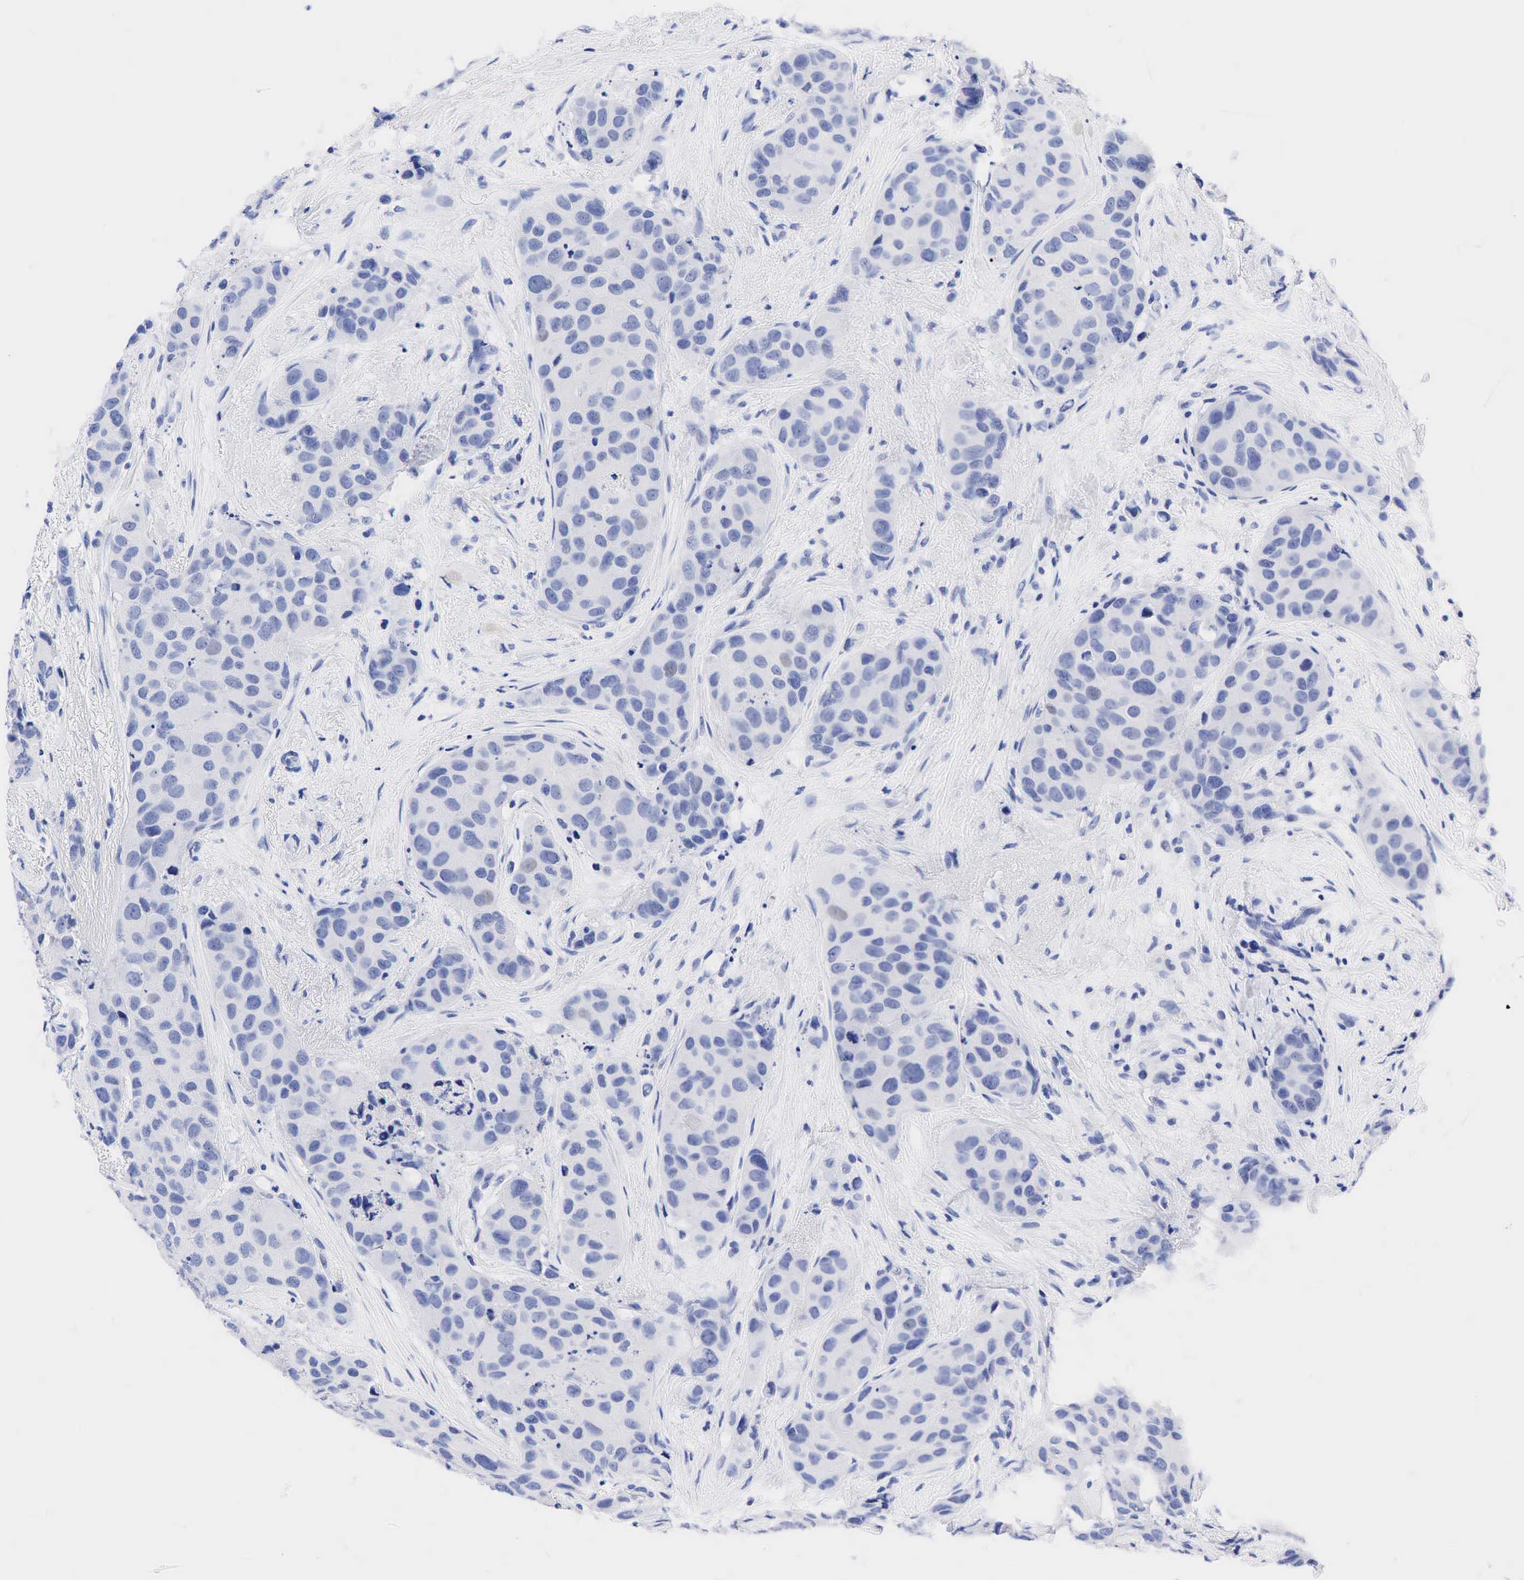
{"staining": {"intensity": "negative", "quantity": "none", "location": "none"}, "tissue": "breast cancer", "cell_type": "Tumor cells", "image_type": "cancer", "snomed": [{"axis": "morphology", "description": "Duct carcinoma"}, {"axis": "topography", "description": "Breast"}], "caption": "Image shows no significant protein expression in tumor cells of breast cancer. (Stains: DAB (3,3'-diaminobenzidine) immunohistochemistry (IHC) with hematoxylin counter stain, Microscopy: brightfield microscopy at high magnification).", "gene": "NKX2-1", "patient": {"sex": "female", "age": 68}}